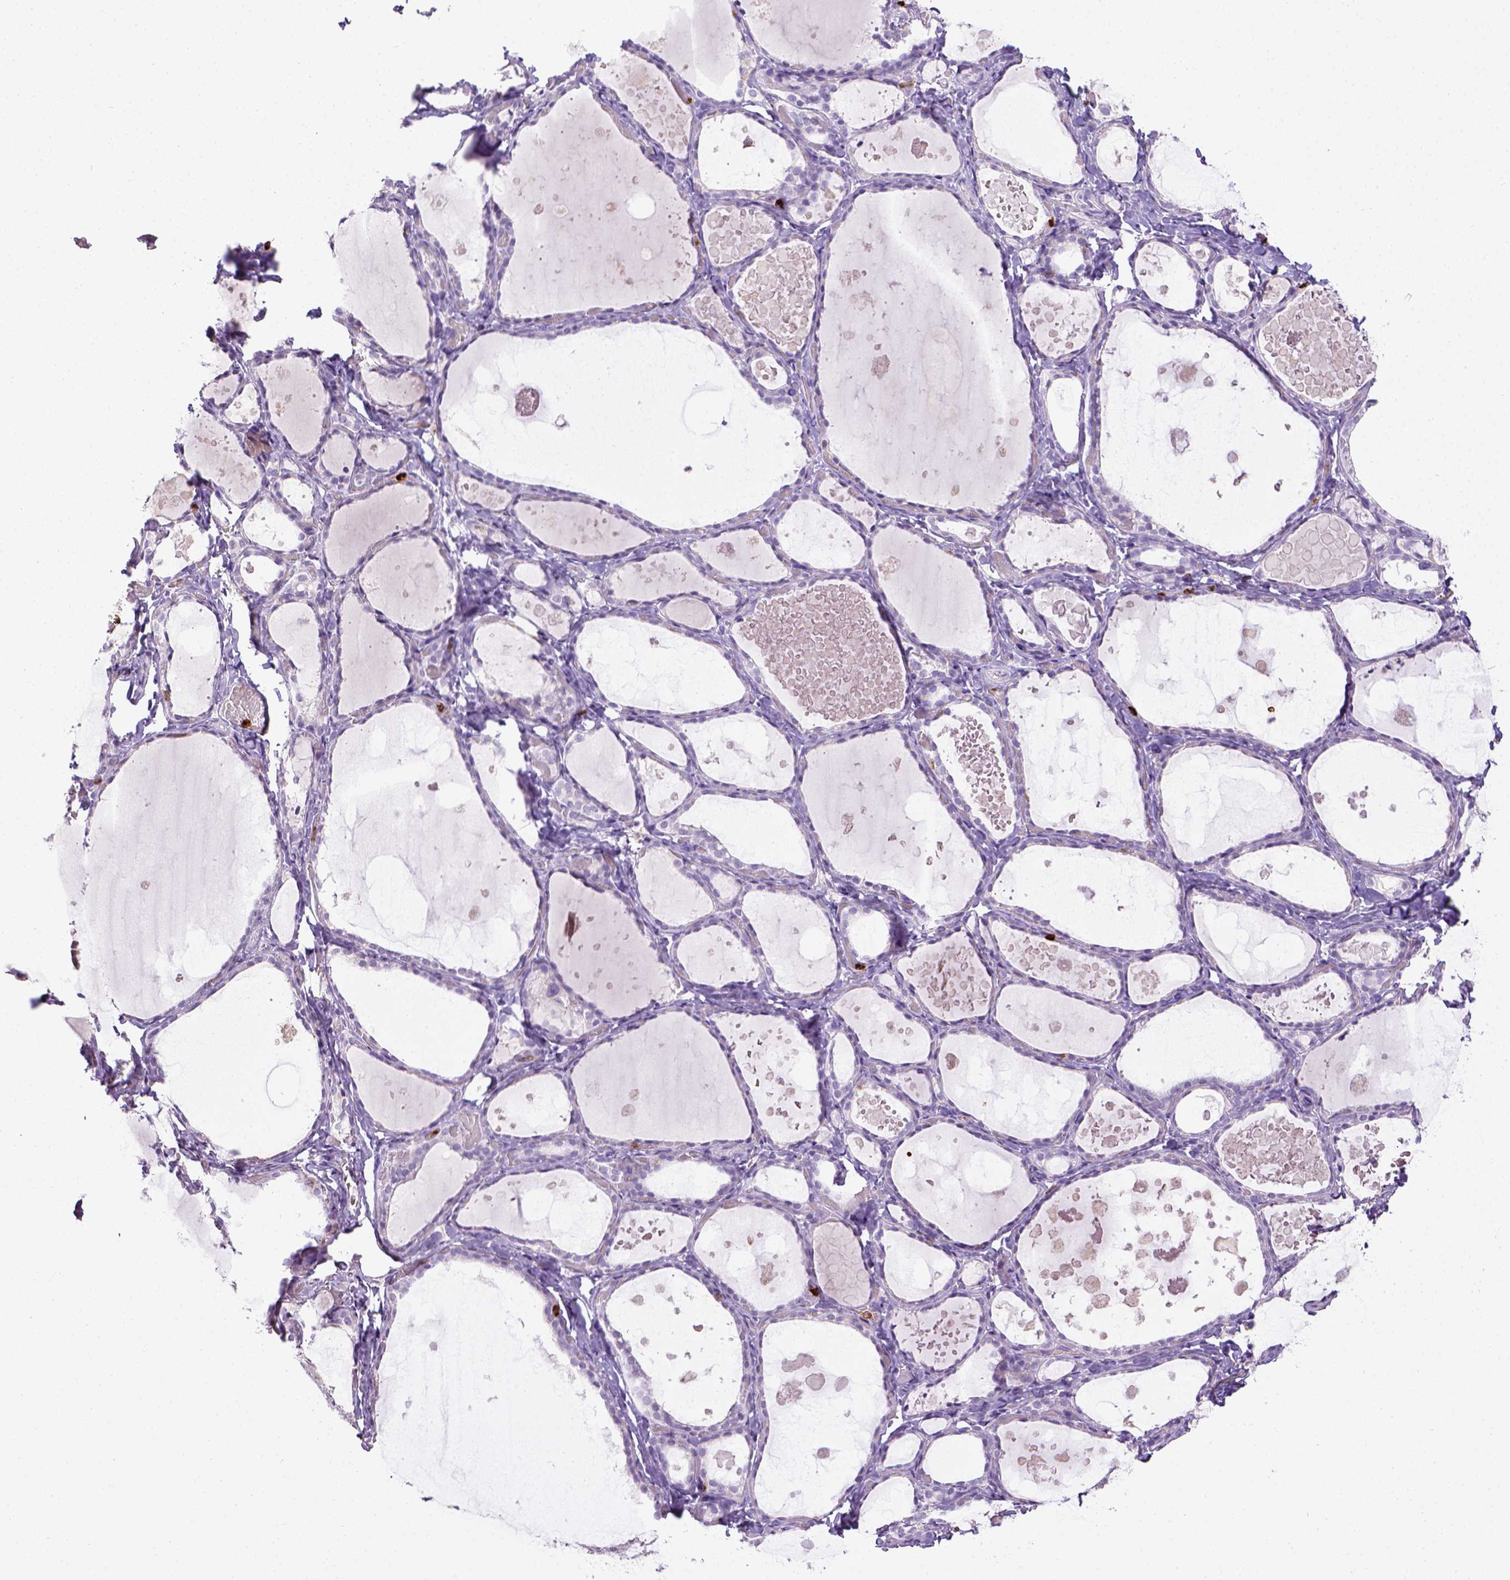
{"staining": {"intensity": "negative", "quantity": "none", "location": "none"}, "tissue": "thyroid gland", "cell_type": "Glandular cells", "image_type": "normal", "snomed": [{"axis": "morphology", "description": "Normal tissue, NOS"}, {"axis": "topography", "description": "Thyroid gland"}], "caption": "Glandular cells show no significant expression in benign thyroid gland. (DAB immunohistochemistry (IHC) visualized using brightfield microscopy, high magnification).", "gene": "ITGAM", "patient": {"sex": "female", "age": 56}}